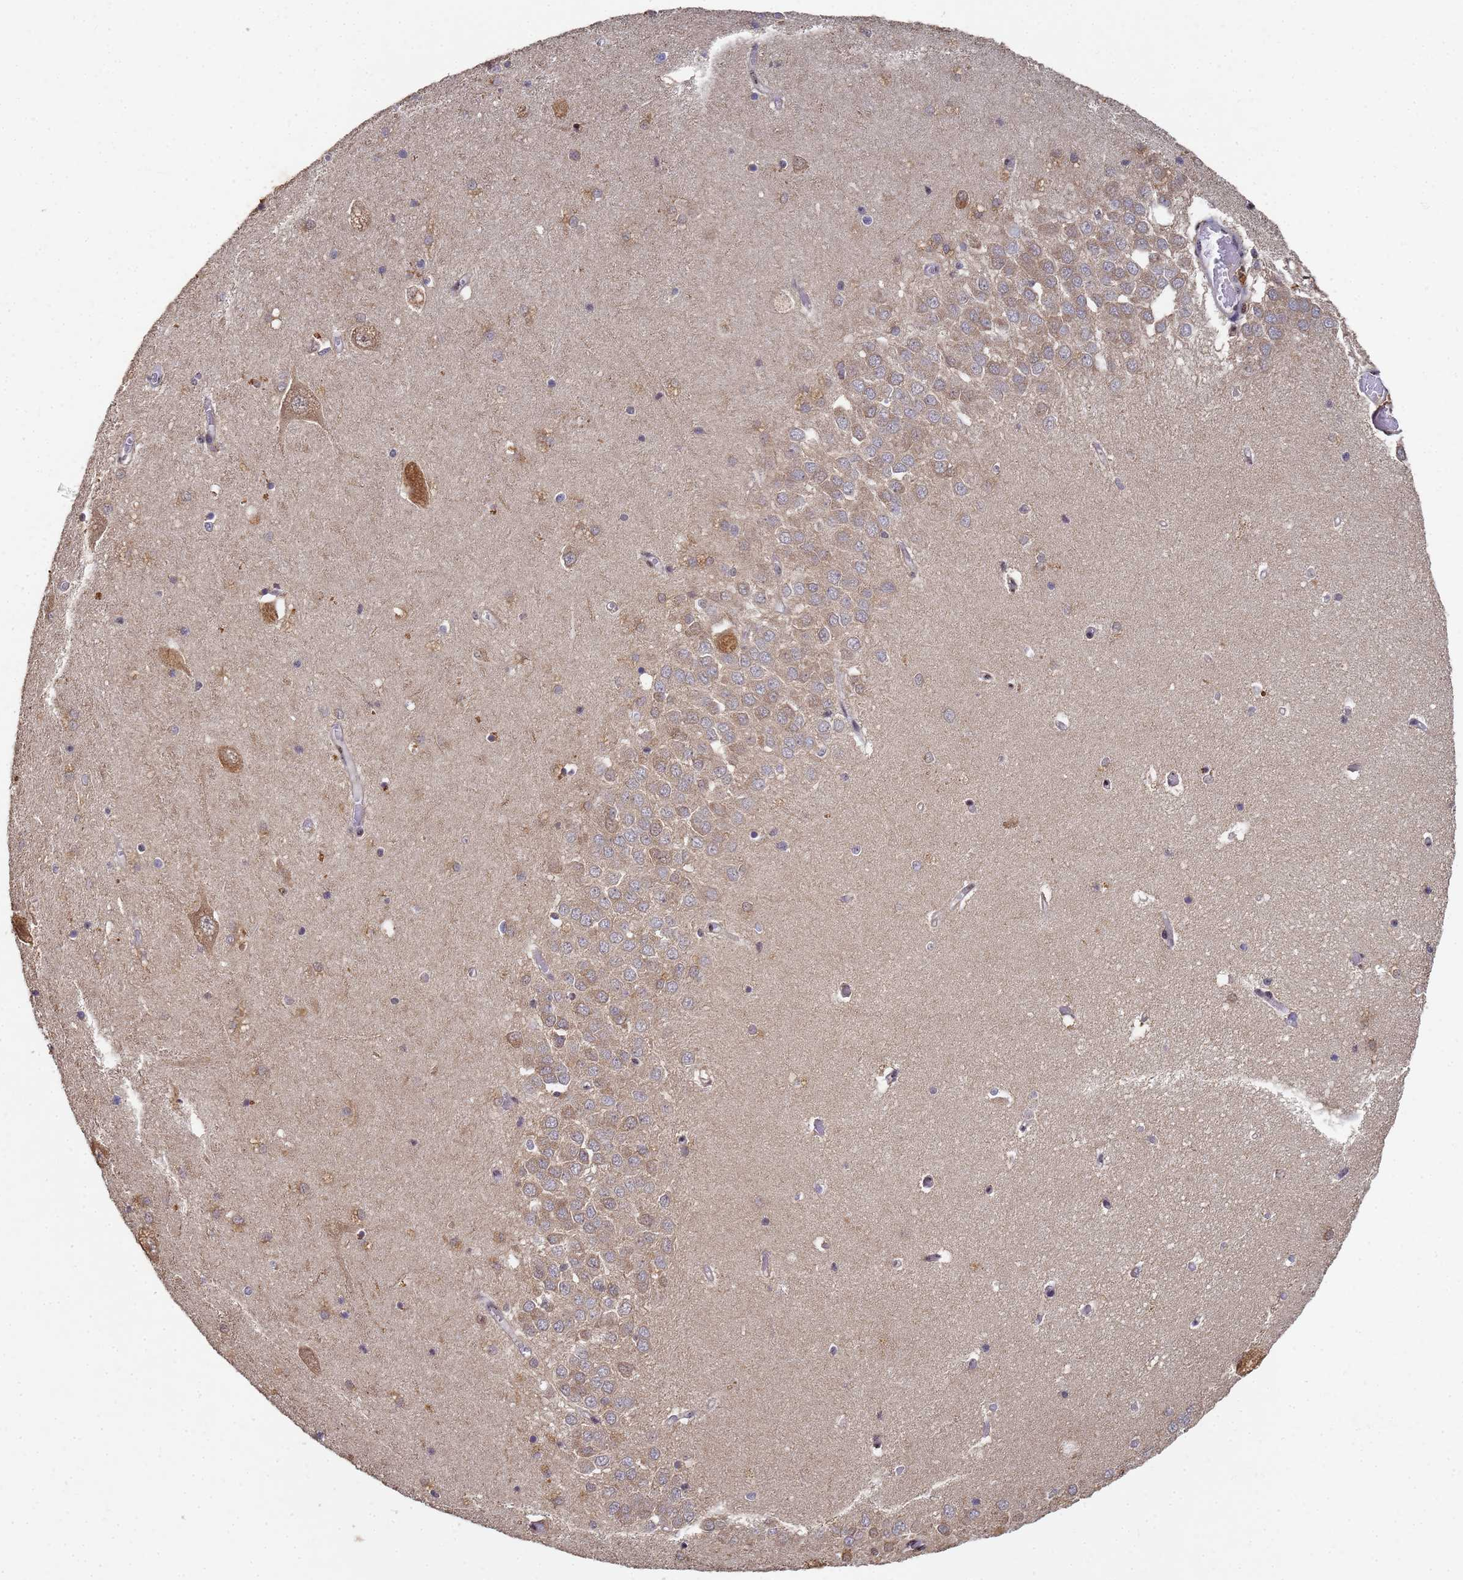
{"staining": {"intensity": "moderate", "quantity": "<25%", "location": "cytoplasmic/membranous,nuclear"}, "tissue": "hippocampus", "cell_type": "Glial cells", "image_type": "normal", "snomed": [{"axis": "morphology", "description": "Normal tissue, NOS"}, {"axis": "topography", "description": "Hippocampus"}], "caption": "Hippocampus stained for a protein exhibits moderate cytoplasmic/membranous,nuclear positivity in glial cells. Immunohistochemistry (ihc) stains the protein in brown and the nuclei are stained blue.", "gene": "SECISBP2", "patient": {"sex": "male", "age": 70}}